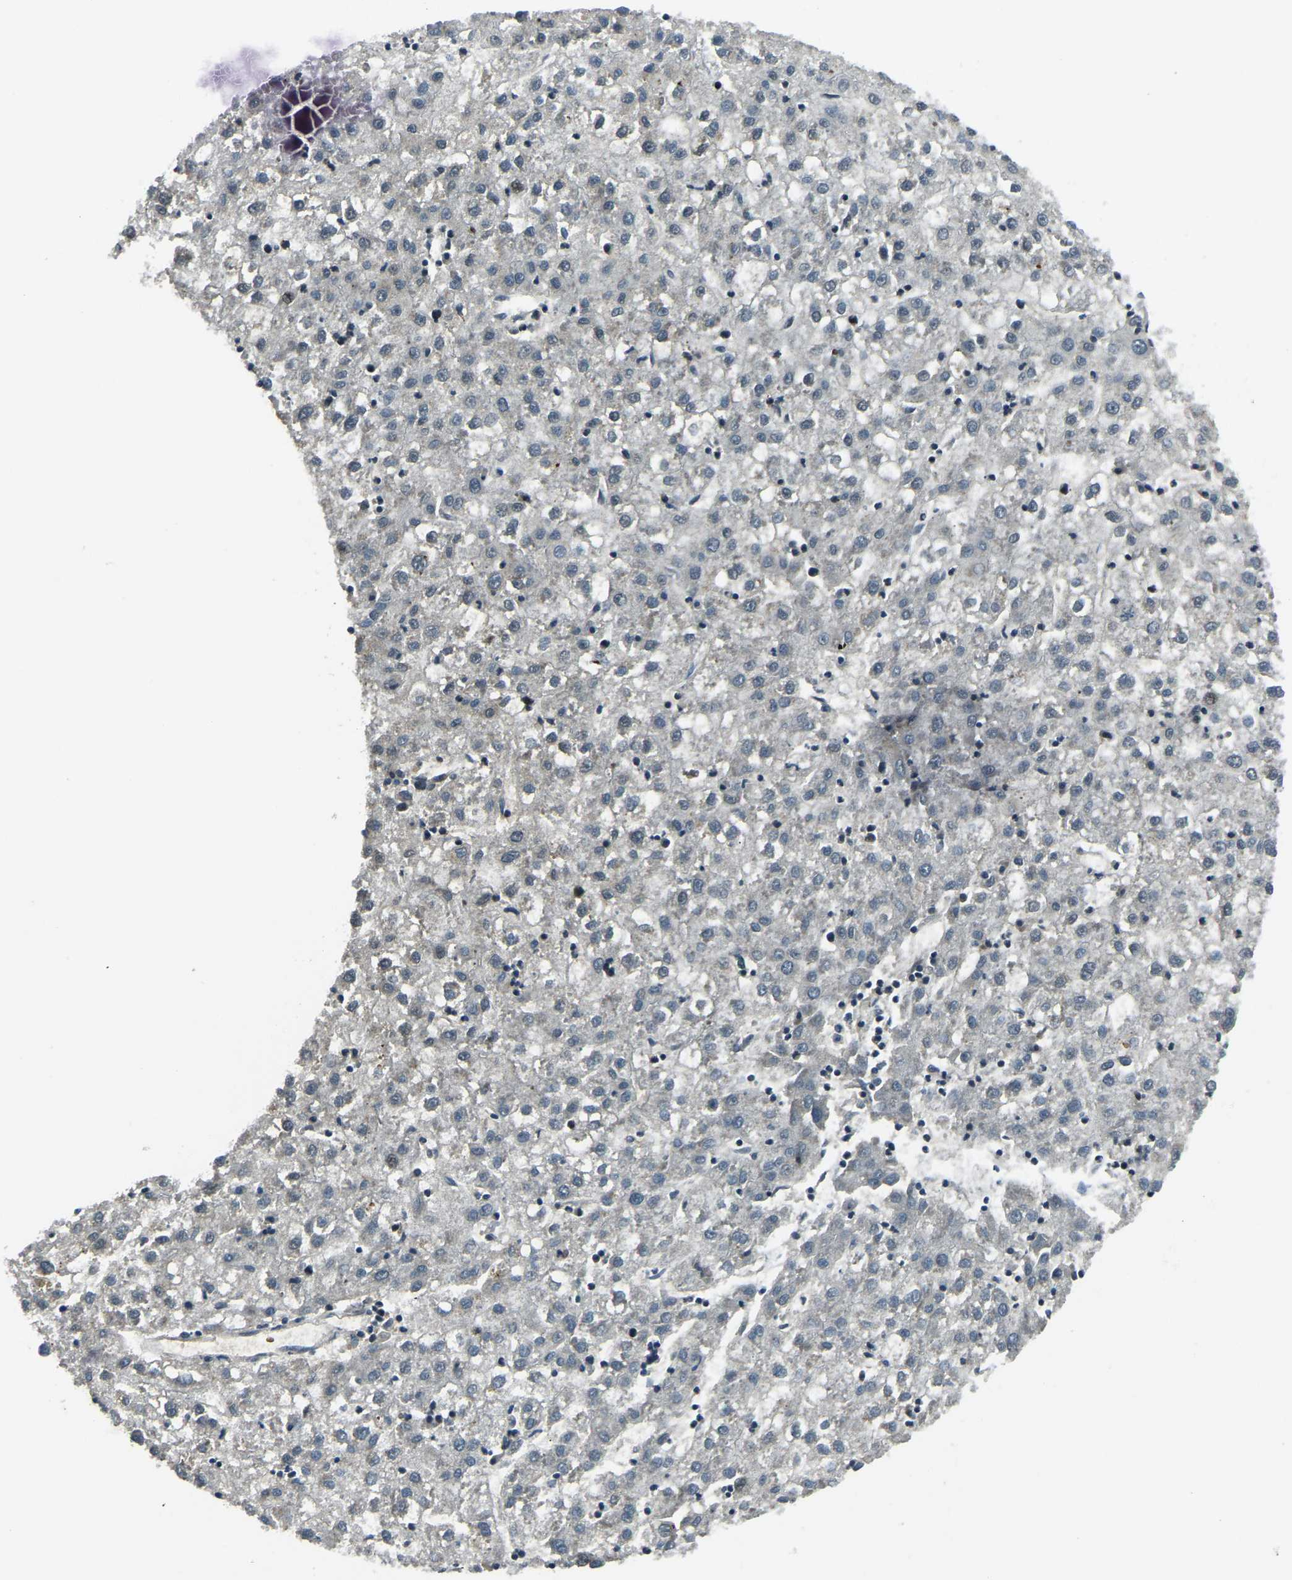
{"staining": {"intensity": "negative", "quantity": "none", "location": "none"}, "tissue": "liver cancer", "cell_type": "Tumor cells", "image_type": "cancer", "snomed": [{"axis": "morphology", "description": "Carcinoma, Hepatocellular, NOS"}, {"axis": "topography", "description": "Liver"}], "caption": "Immunohistochemical staining of liver cancer (hepatocellular carcinoma) demonstrates no significant expression in tumor cells.", "gene": "PRCC", "patient": {"sex": "male", "age": 72}}